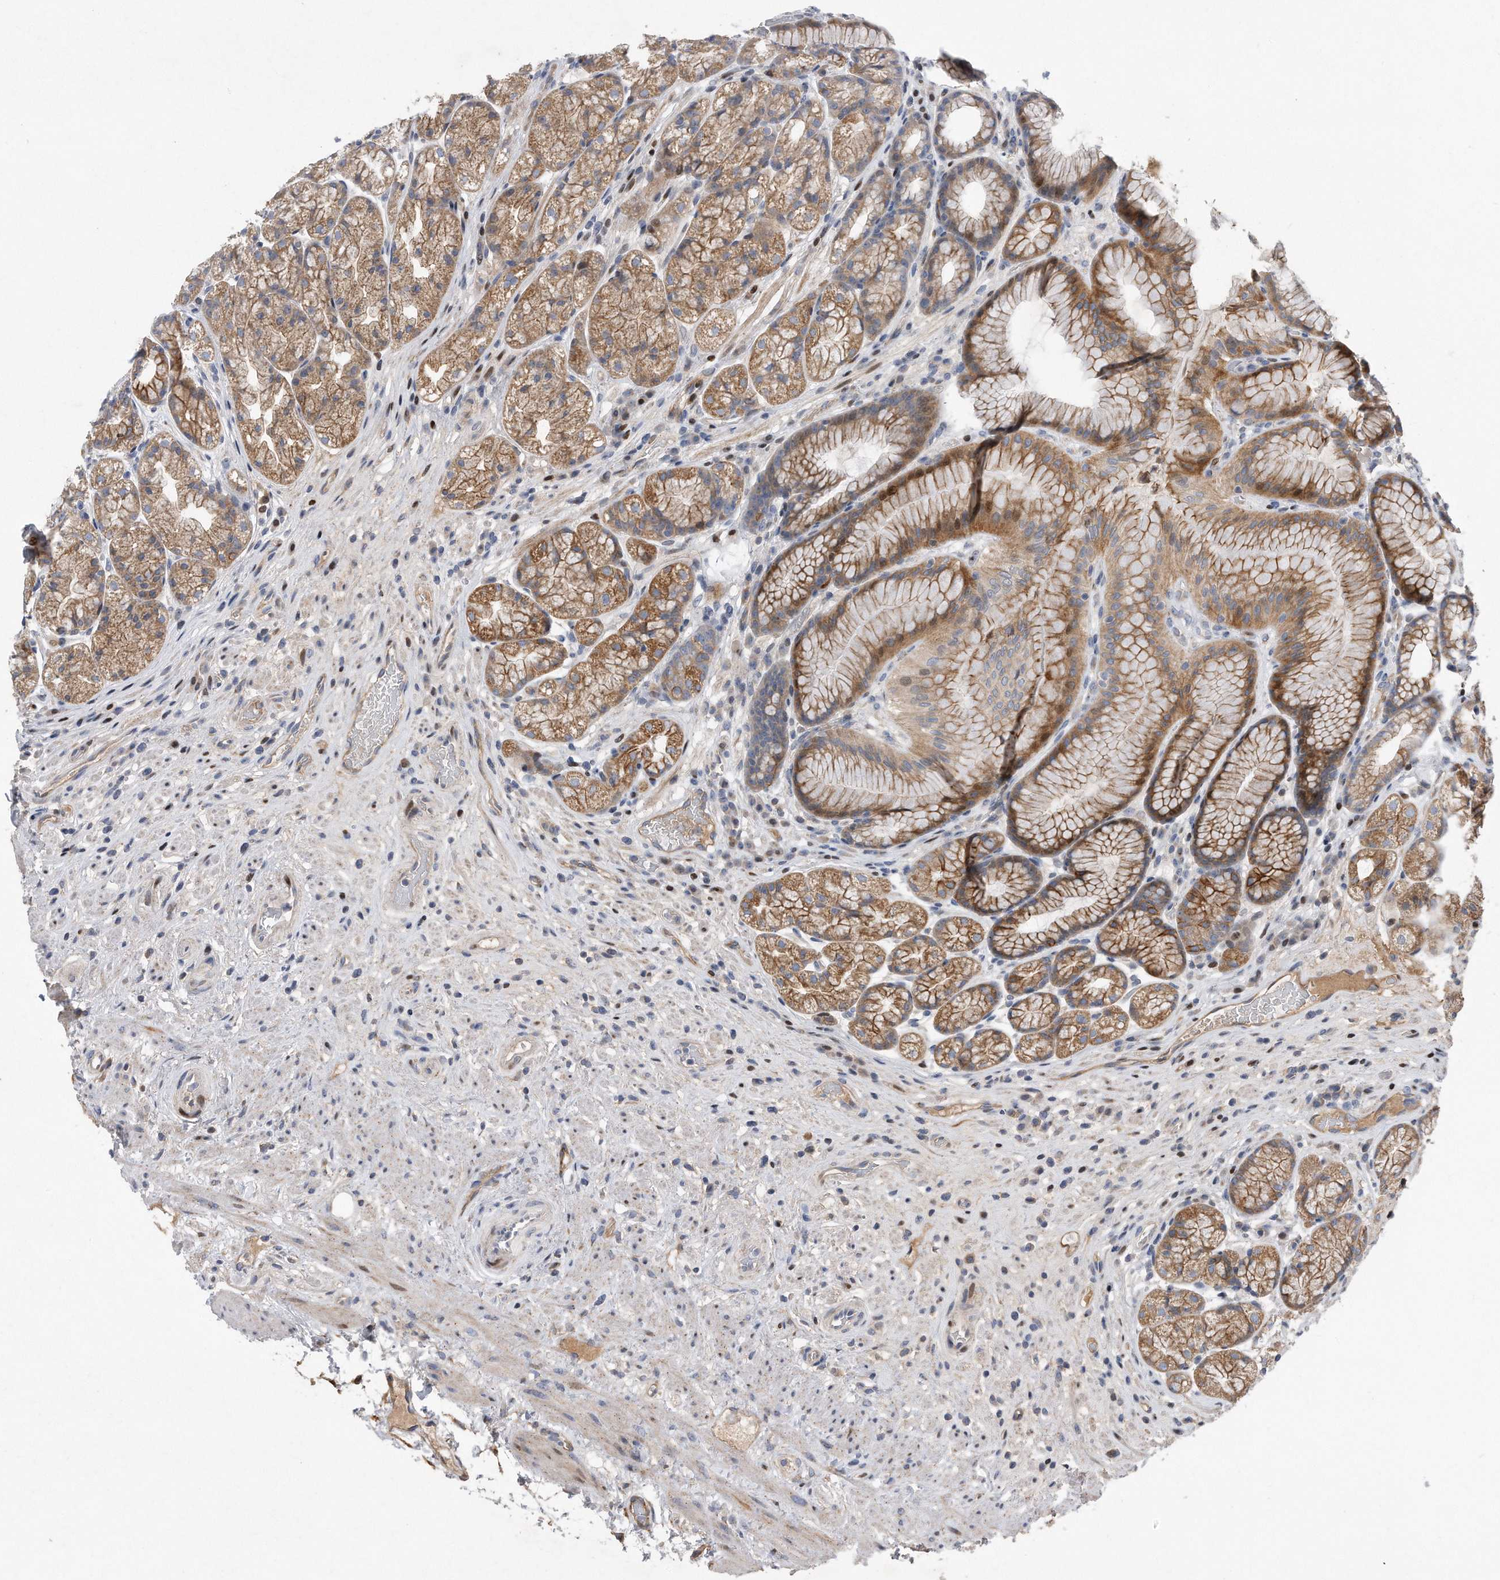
{"staining": {"intensity": "moderate", "quantity": ">75%", "location": "cytoplasmic/membranous"}, "tissue": "stomach", "cell_type": "Glandular cells", "image_type": "normal", "snomed": [{"axis": "morphology", "description": "Normal tissue, NOS"}, {"axis": "topography", "description": "Stomach"}], "caption": "Stomach stained with DAB (3,3'-diaminobenzidine) IHC displays medium levels of moderate cytoplasmic/membranous positivity in about >75% of glandular cells. (Brightfield microscopy of DAB IHC at high magnification).", "gene": "CDH12", "patient": {"sex": "male", "age": 57}}